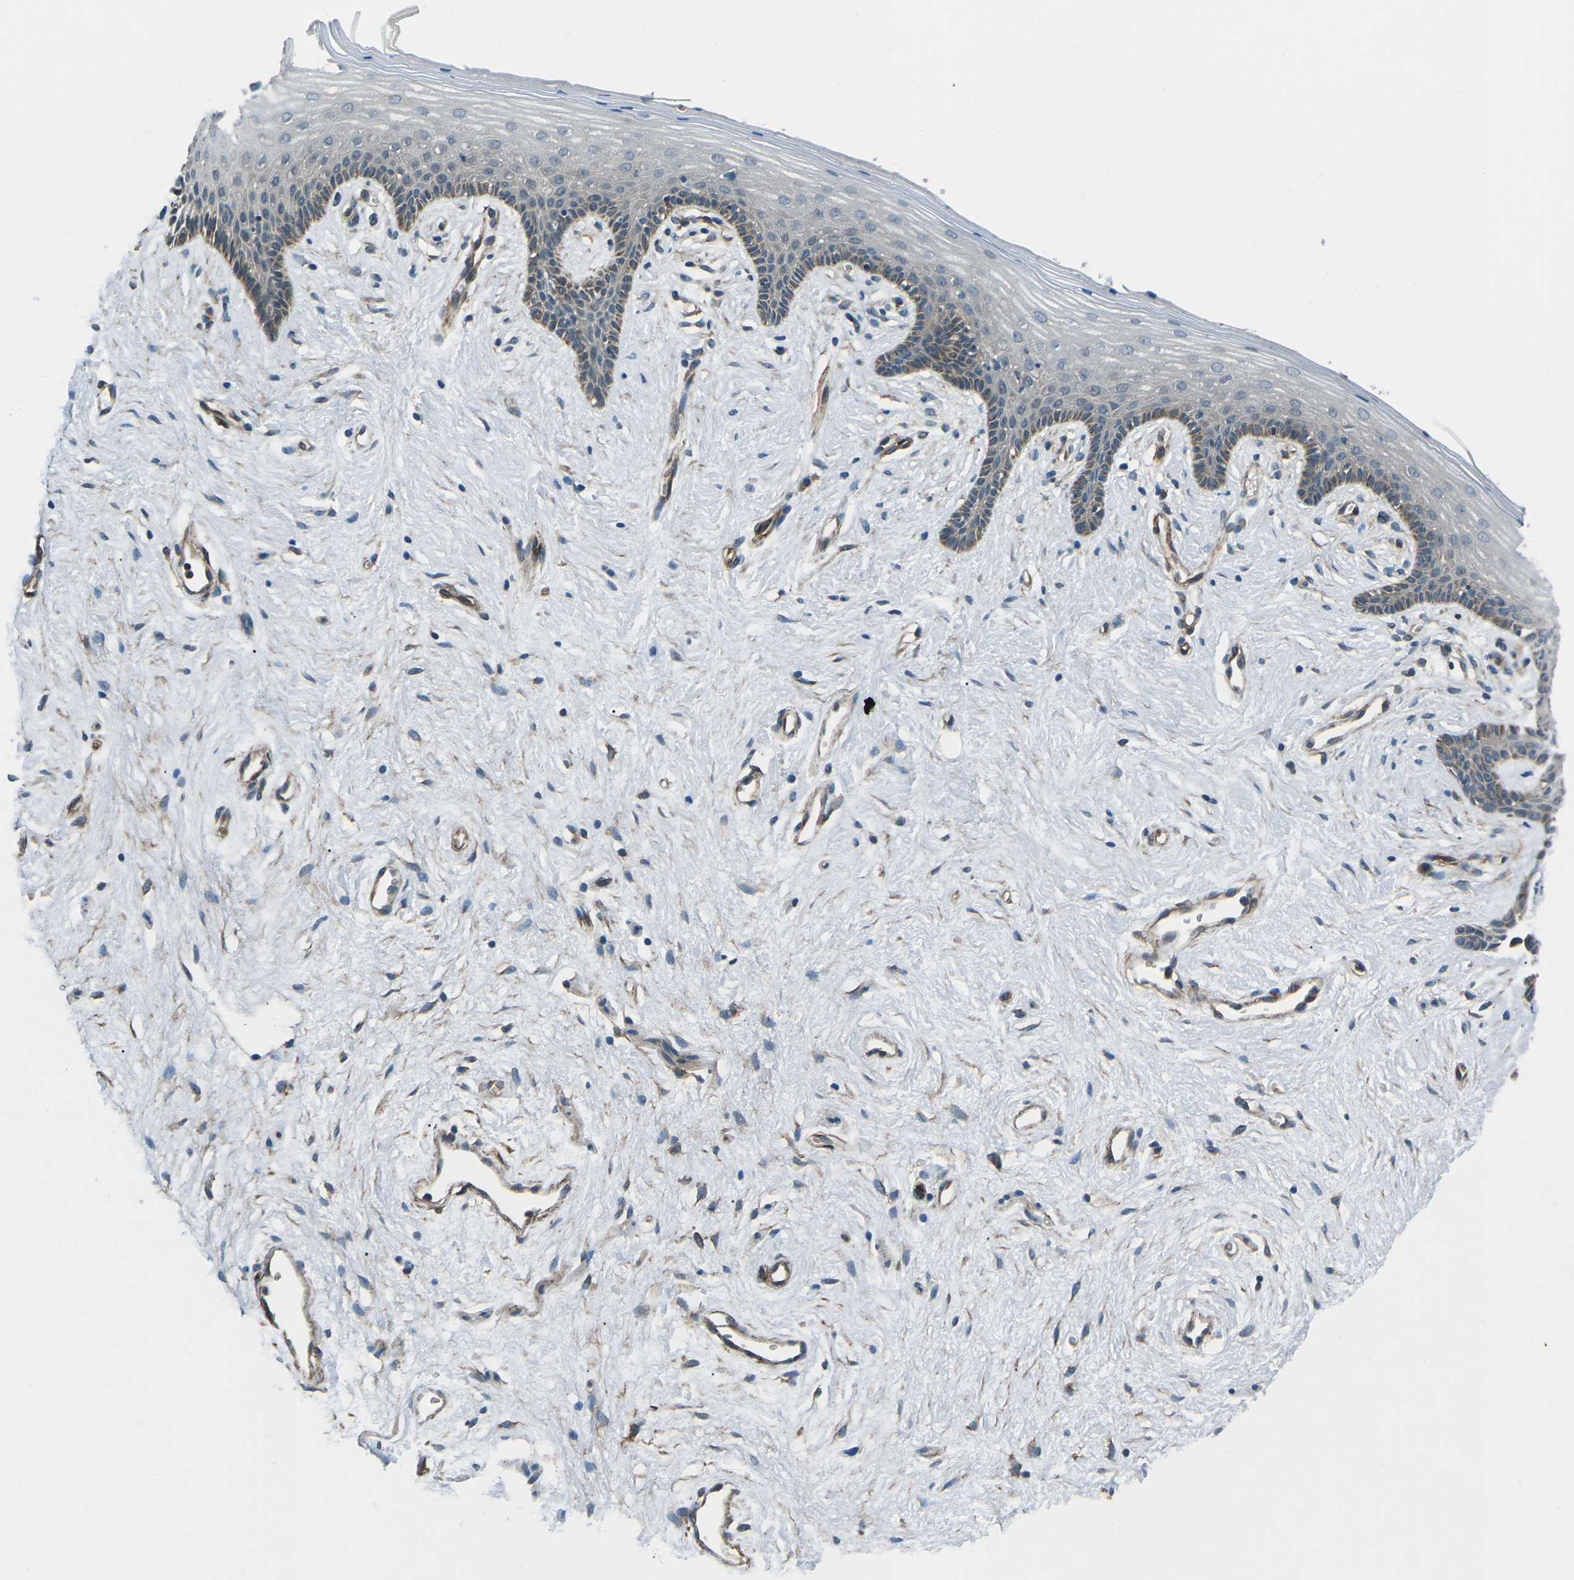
{"staining": {"intensity": "moderate", "quantity": "<25%", "location": "cytoplasmic/membranous"}, "tissue": "vagina", "cell_type": "Squamous epithelial cells", "image_type": "normal", "snomed": [{"axis": "morphology", "description": "Normal tissue, NOS"}, {"axis": "topography", "description": "Vagina"}], "caption": "An IHC photomicrograph of normal tissue is shown. Protein staining in brown highlights moderate cytoplasmic/membranous positivity in vagina within squamous epithelial cells.", "gene": "AFAP1", "patient": {"sex": "female", "age": 44}}